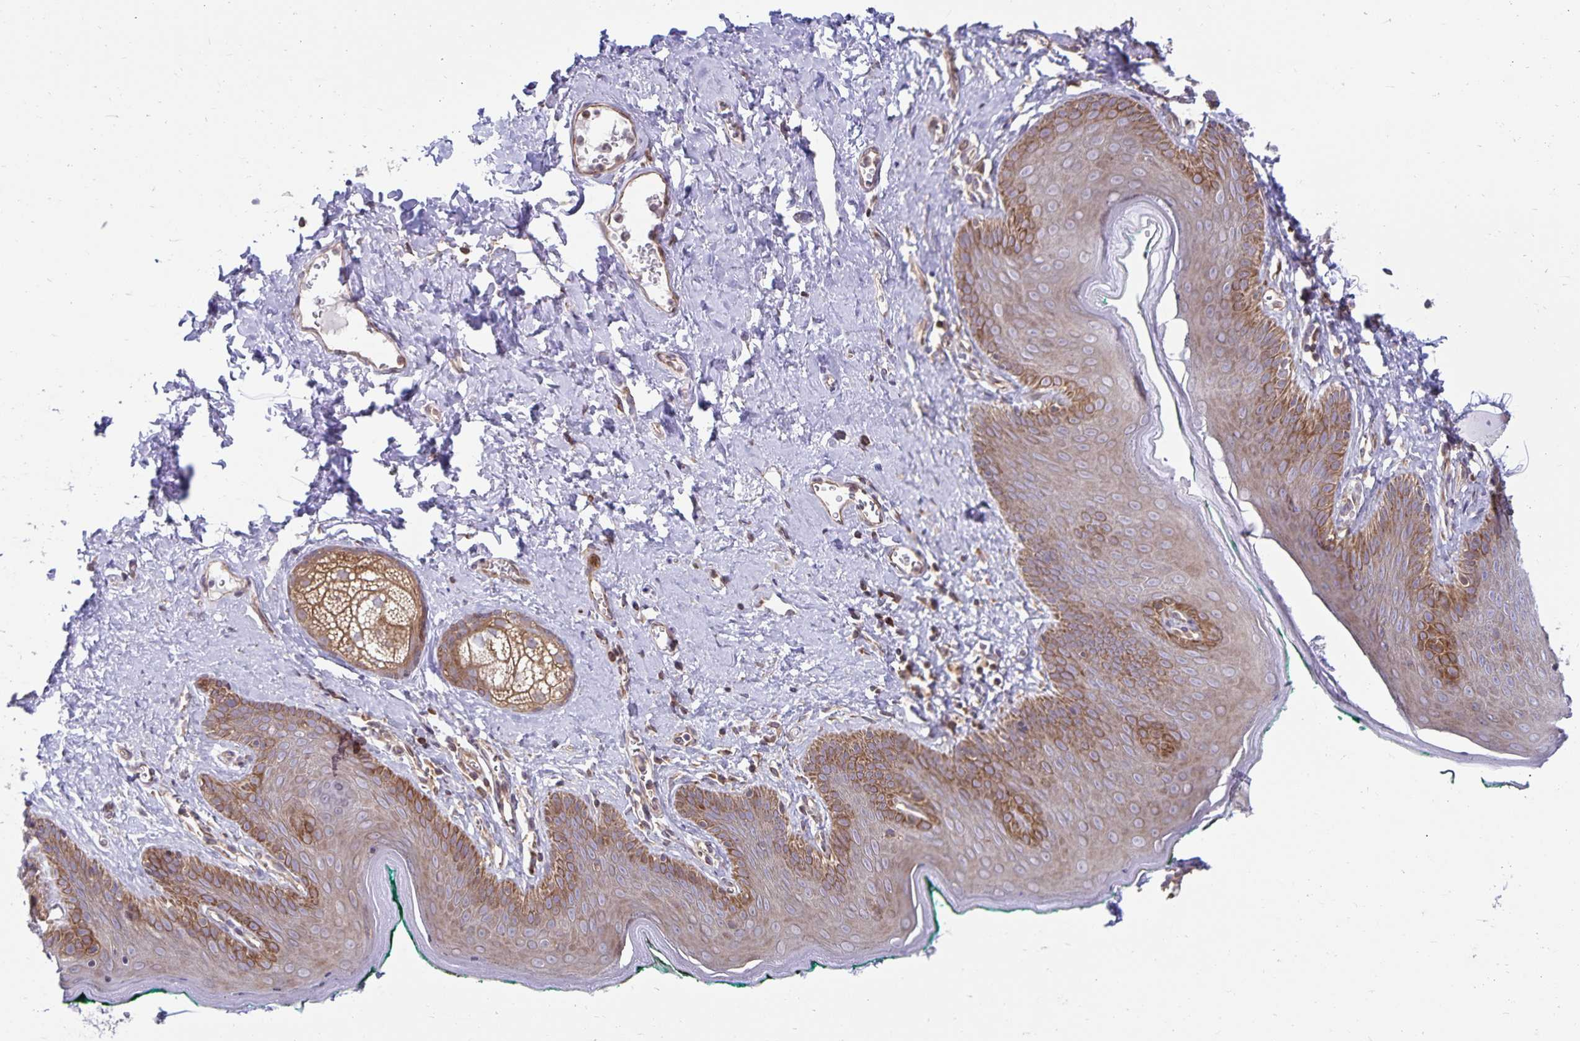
{"staining": {"intensity": "strong", "quantity": "25%-75%", "location": "cytoplasmic/membranous"}, "tissue": "skin", "cell_type": "Epidermal cells", "image_type": "normal", "snomed": [{"axis": "morphology", "description": "Normal tissue, NOS"}, {"axis": "topography", "description": "Vulva"}, {"axis": "topography", "description": "Peripheral nerve tissue"}], "caption": "A histopathology image of skin stained for a protein displays strong cytoplasmic/membranous brown staining in epidermal cells. The staining was performed using DAB, with brown indicating positive protein expression. Nuclei are stained blue with hematoxylin.", "gene": "SEC62", "patient": {"sex": "female", "age": 66}}